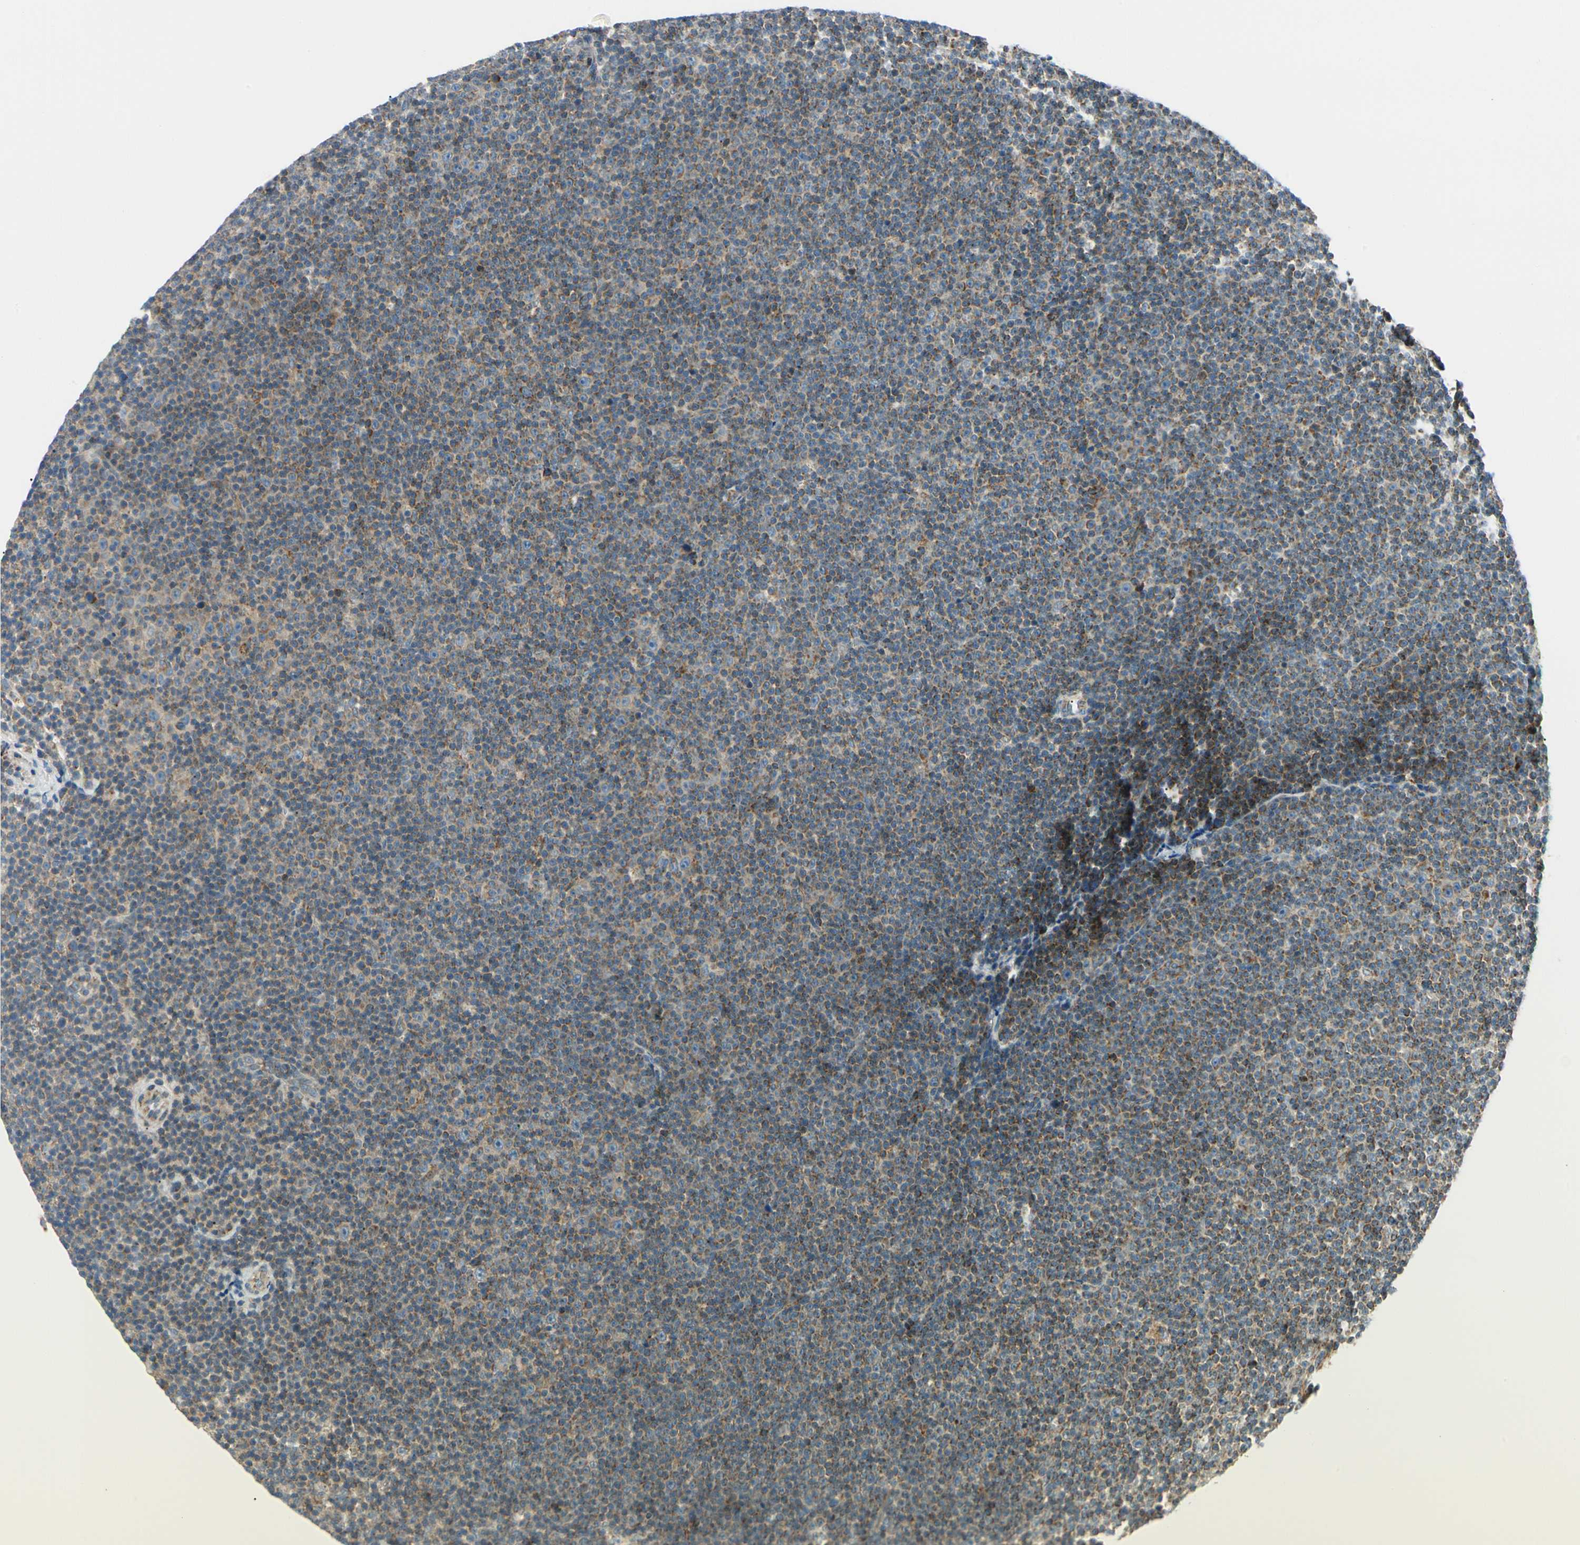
{"staining": {"intensity": "moderate", "quantity": ">75%", "location": "cytoplasmic/membranous"}, "tissue": "lymphoma", "cell_type": "Tumor cells", "image_type": "cancer", "snomed": [{"axis": "morphology", "description": "Malignant lymphoma, non-Hodgkin's type, Low grade"}, {"axis": "topography", "description": "Lymph node"}], "caption": "A photomicrograph showing moderate cytoplasmic/membranous staining in approximately >75% of tumor cells in malignant lymphoma, non-Hodgkin's type (low-grade), as visualized by brown immunohistochemical staining.", "gene": "TBC1D10A", "patient": {"sex": "female", "age": 67}}